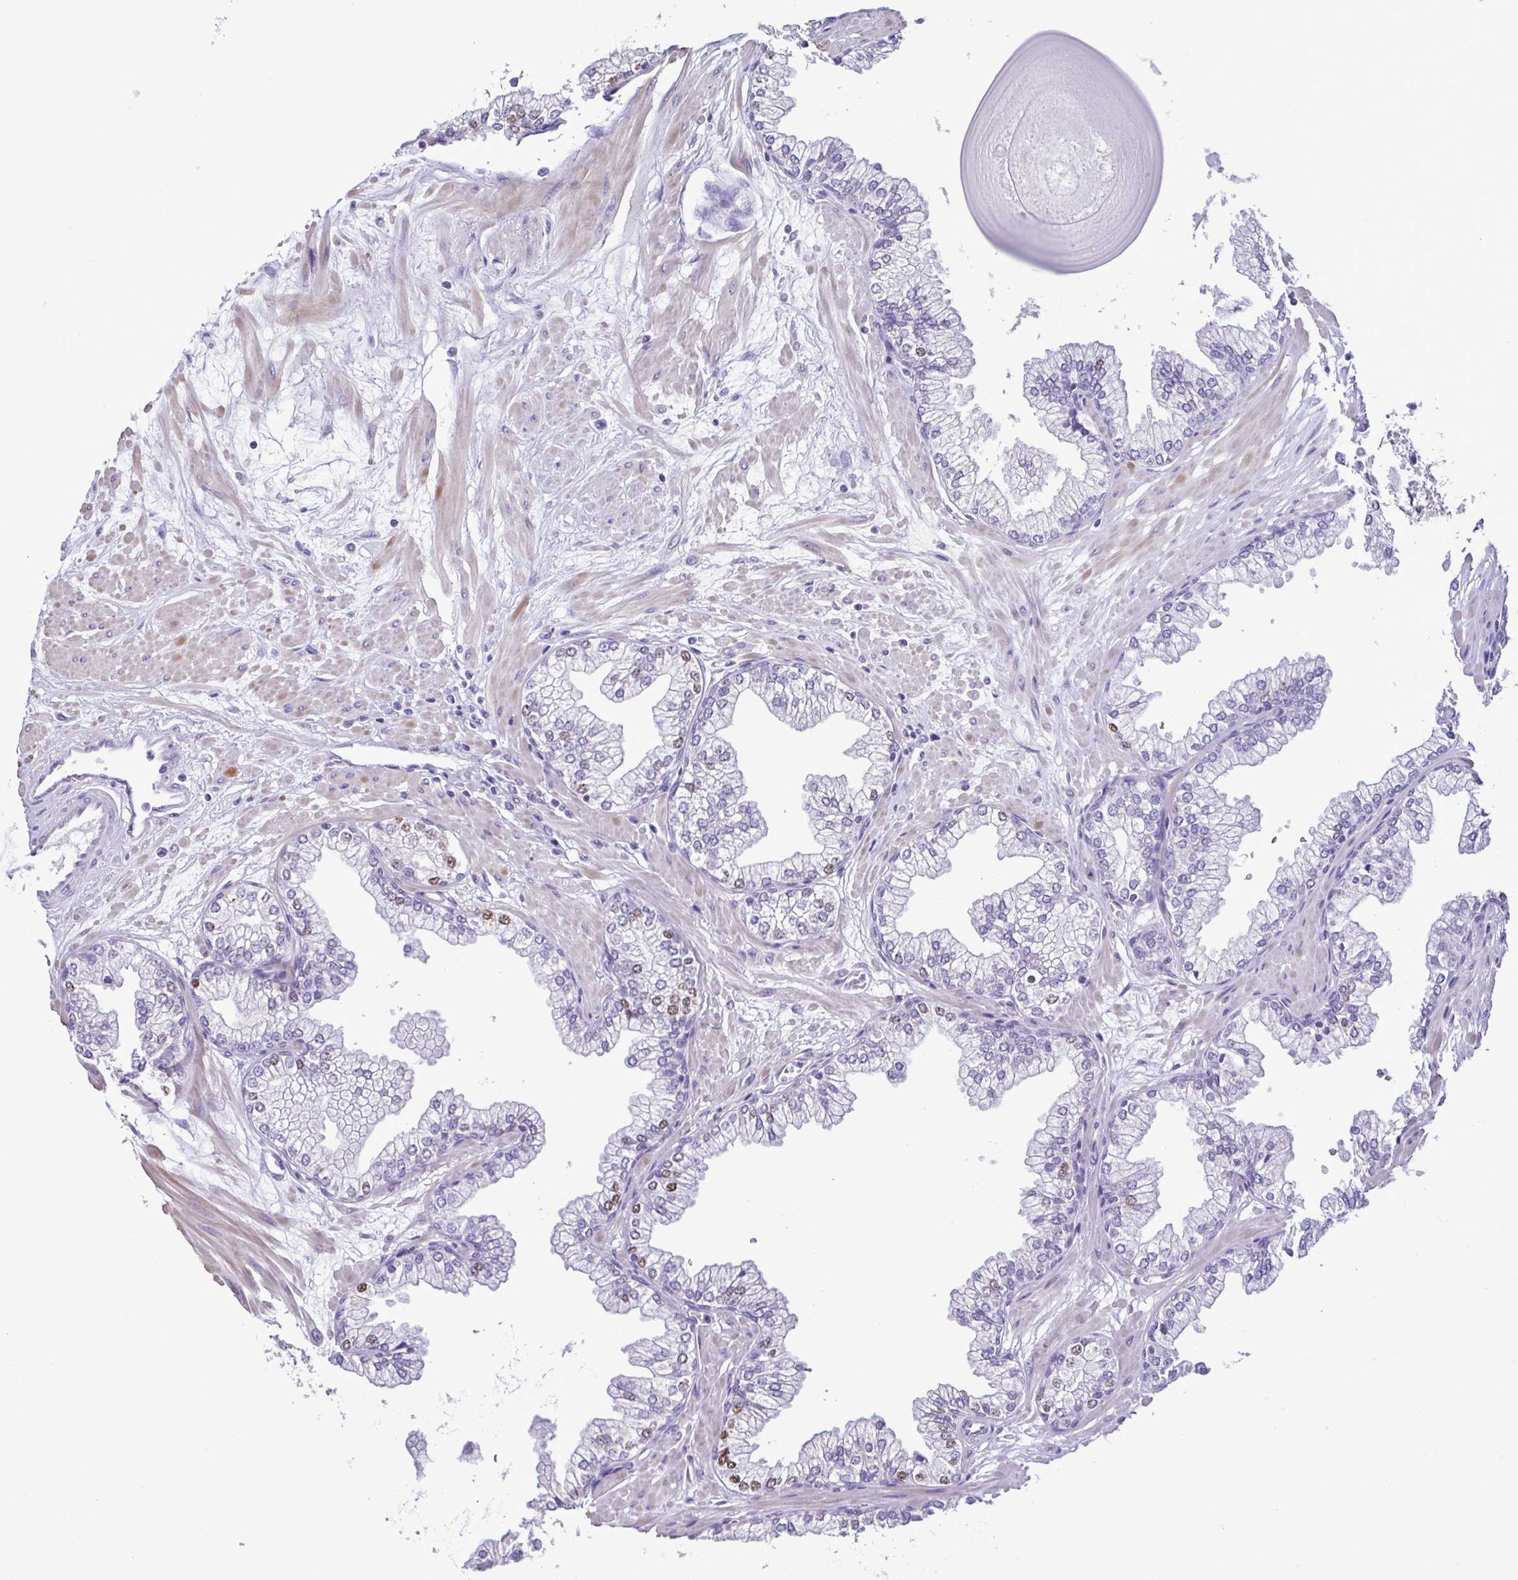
{"staining": {"intensity": "moderate", "quantity": "<25%", "location": "nuclear"}, "tissue": "prostate", "cell_type": "Glandular cells", "image_type": "normal", "snomed": [{"axis": "morphology", "description": "Normal tissue, NOS"}, {"axis": "topography", "description": "Prostate"}, {"axis": "topography", "description": "Peripheral nerve tissue"}], "caption": "A high-resolution micrograph shows immunohistochemistry (IHC) staining of benign prostate, which demonstrates moderate nuclear staining in about <25% of glandular cells.", "gene": "CBY2", "patient": {"sex": "male", "age": 61}}